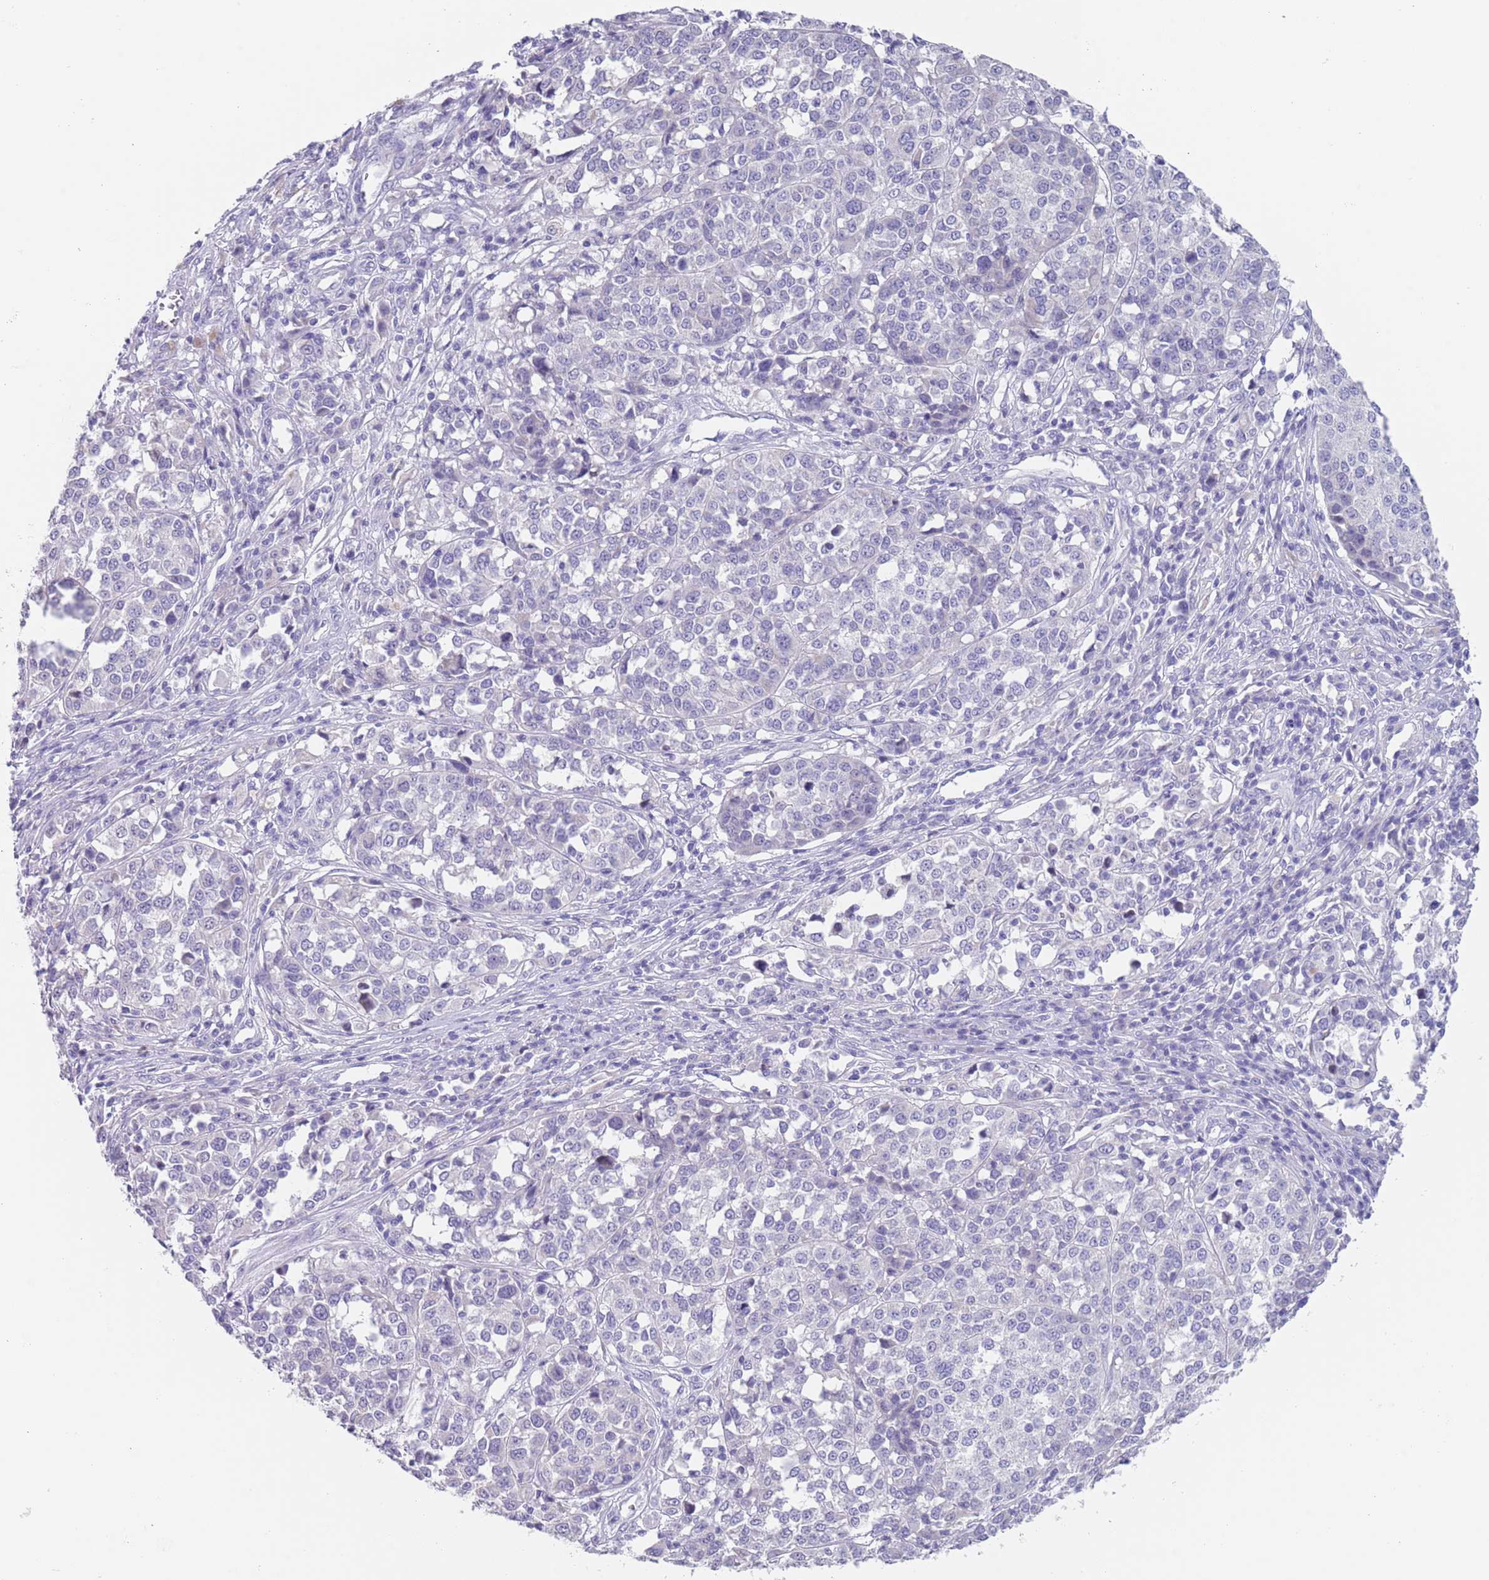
{"staining": {"intensity": "negative", "quantity": "none", "location": "none"}, "tissue": "melanoma", "cell_type": "Tumor cells", "image_type": "cancer", "snomed": [{"axis": "morphology", "description": "Malignant melanoma, Metastatic site"}, {"axis": "topography", "description": "Lymph node"}], "caption": "Malignant melanoma (metastatic site) stained for a protein using IHC reveals no staining tumor cells.", "gene": "SPIRE2", "patient": {"sex": "male", "age": 44}}